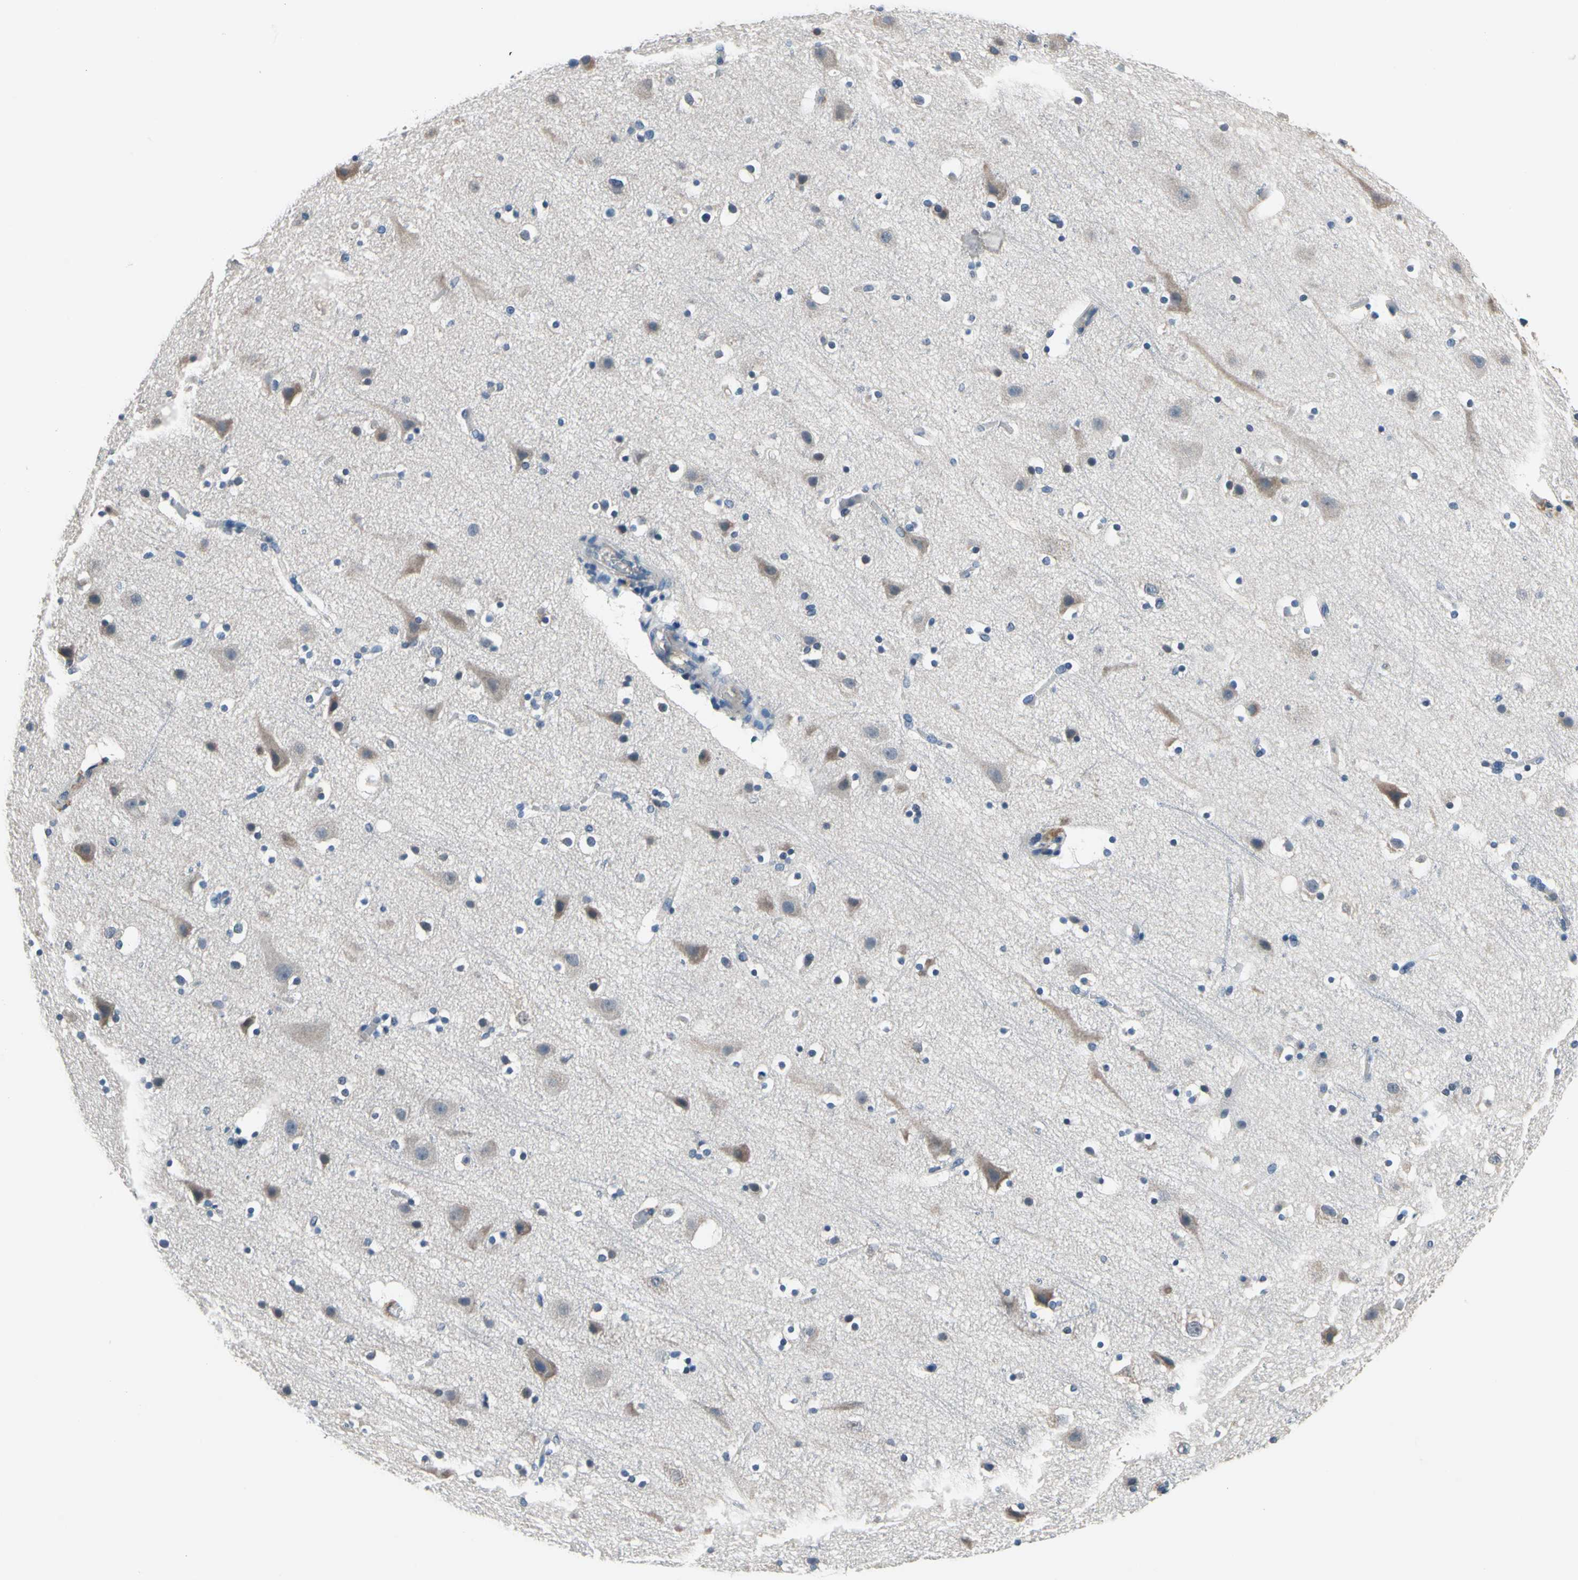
{"staining": {"intensity": "negative", "quantity": "none", "location": "none"}, "tissue": "cerebral cortex", "cell_type": "Endothelial cells", "image_type": "normal", "snomed": [{"axis": "morphology", "description": "Normal tissue, NOS"}, {"axis": "topography", "description": "Cerebral cortex"}], "caption": "A high-resolution photomicrograph shows IHC staining of unremarkable cerebral cortex, which demonstrates no significant positivity in endothelial cells. (Stains: DAB (3,3'-diaminobenzidine) immunohistochemistry with hematoxylin counter stain, Microscopy: brightfield microscopy at high magnification).", "gene": "SELENOK", "patient": {"sex": "male", "age": 45}}